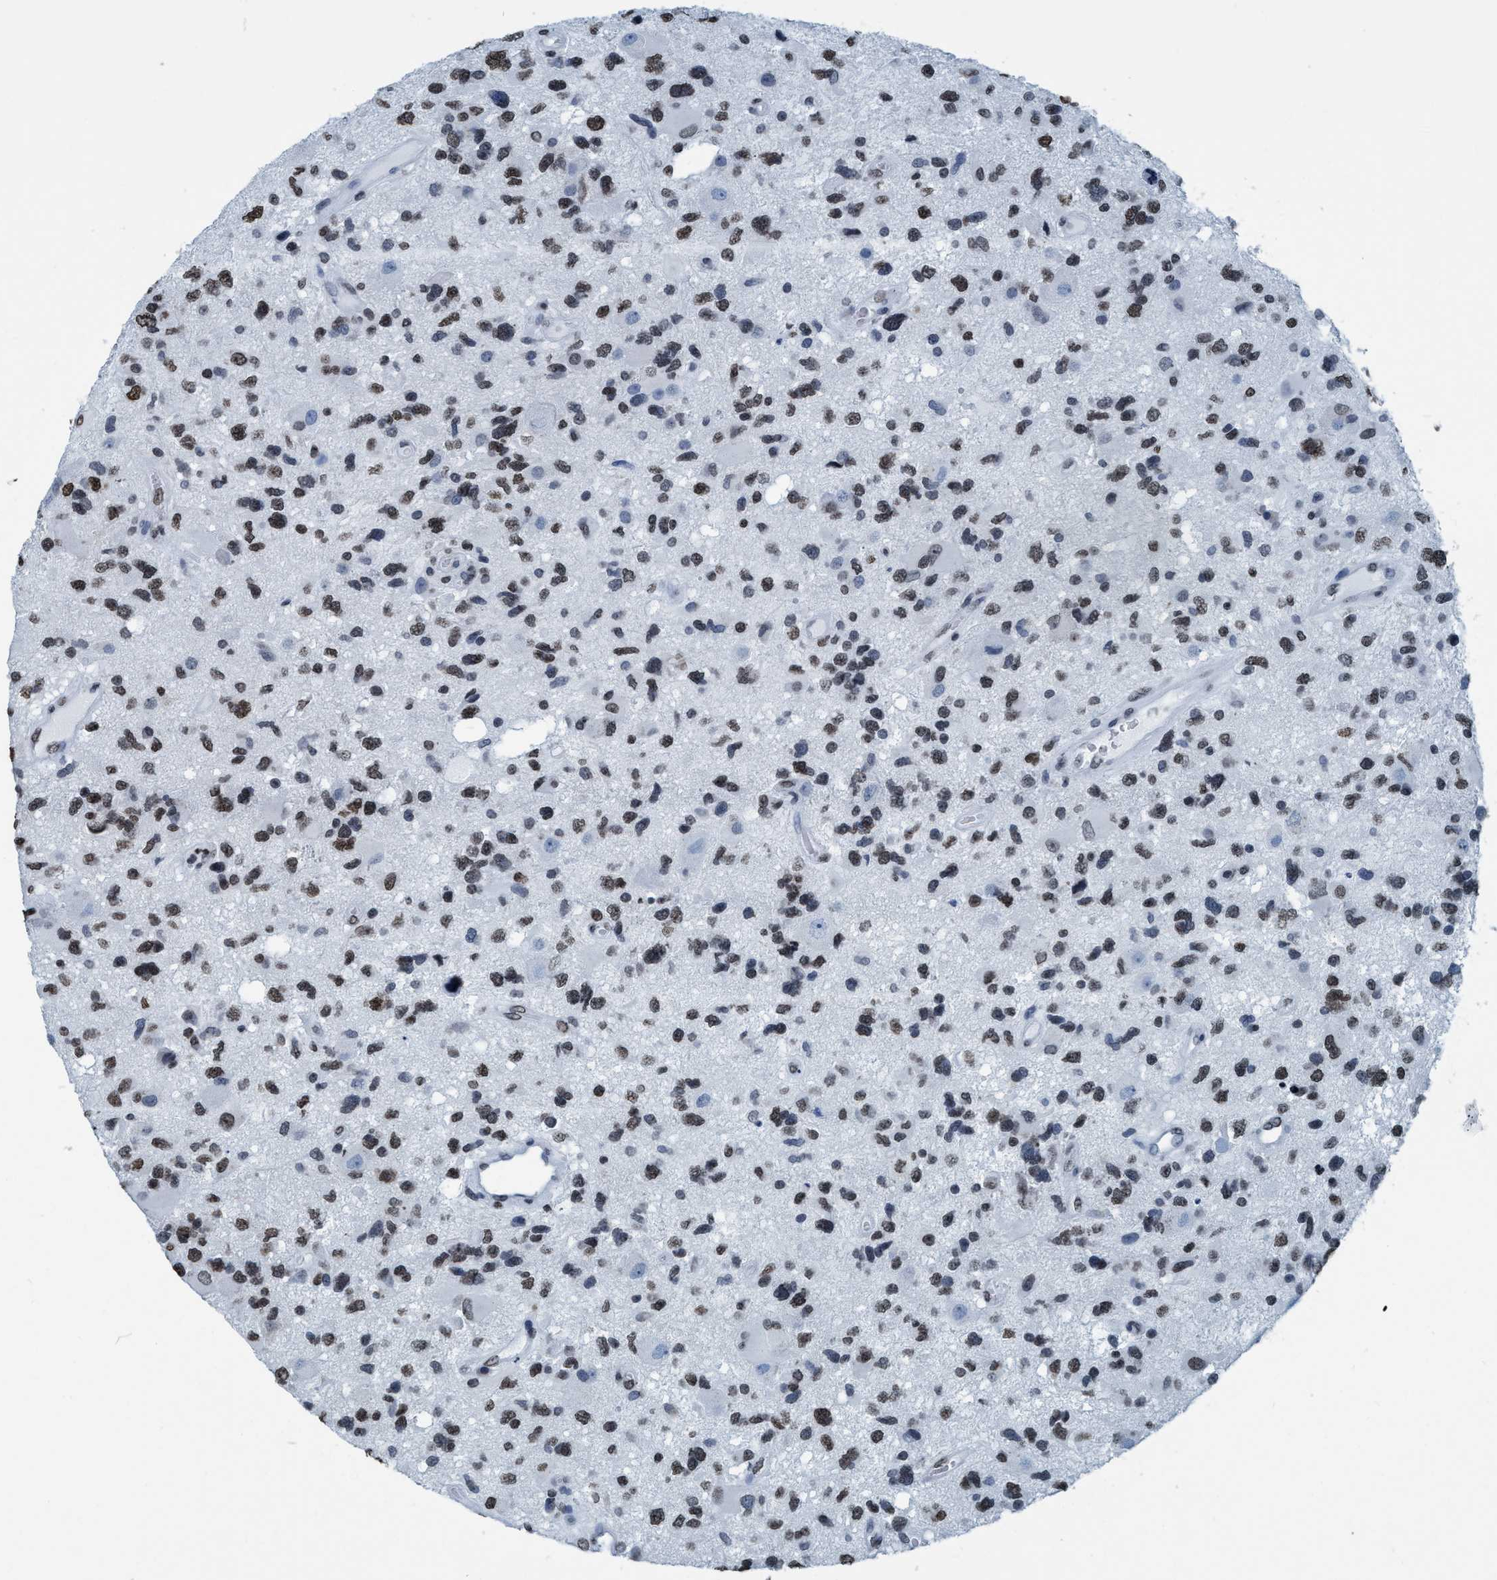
{"staining": {"intensity": "moderate", "quantity": ">75%", "location": "nuclear"}, "tissue": "glioma", "cell_type": "Tumor cells", "image_type": "cancer", "snomed": [{"axis": "morphology", "description": "Glioma, malignant, High grade"}, {"axis": "topography", "description": "Brain"}], "caption": "Malignant glioma (high-grade) was stained to show a protein in brown. There is medium levels of moderate nuclear expression in about >75% of tumor cells. The staining was performed using DAB (3,3'-diaminobenzidine) to visualize the protein expression in brown, while the nuclei were stained in blue with hematoxylin (Magnification: 20x).", "gene": "CCNE2", "patient": {"sex": "male", "age": 33}}